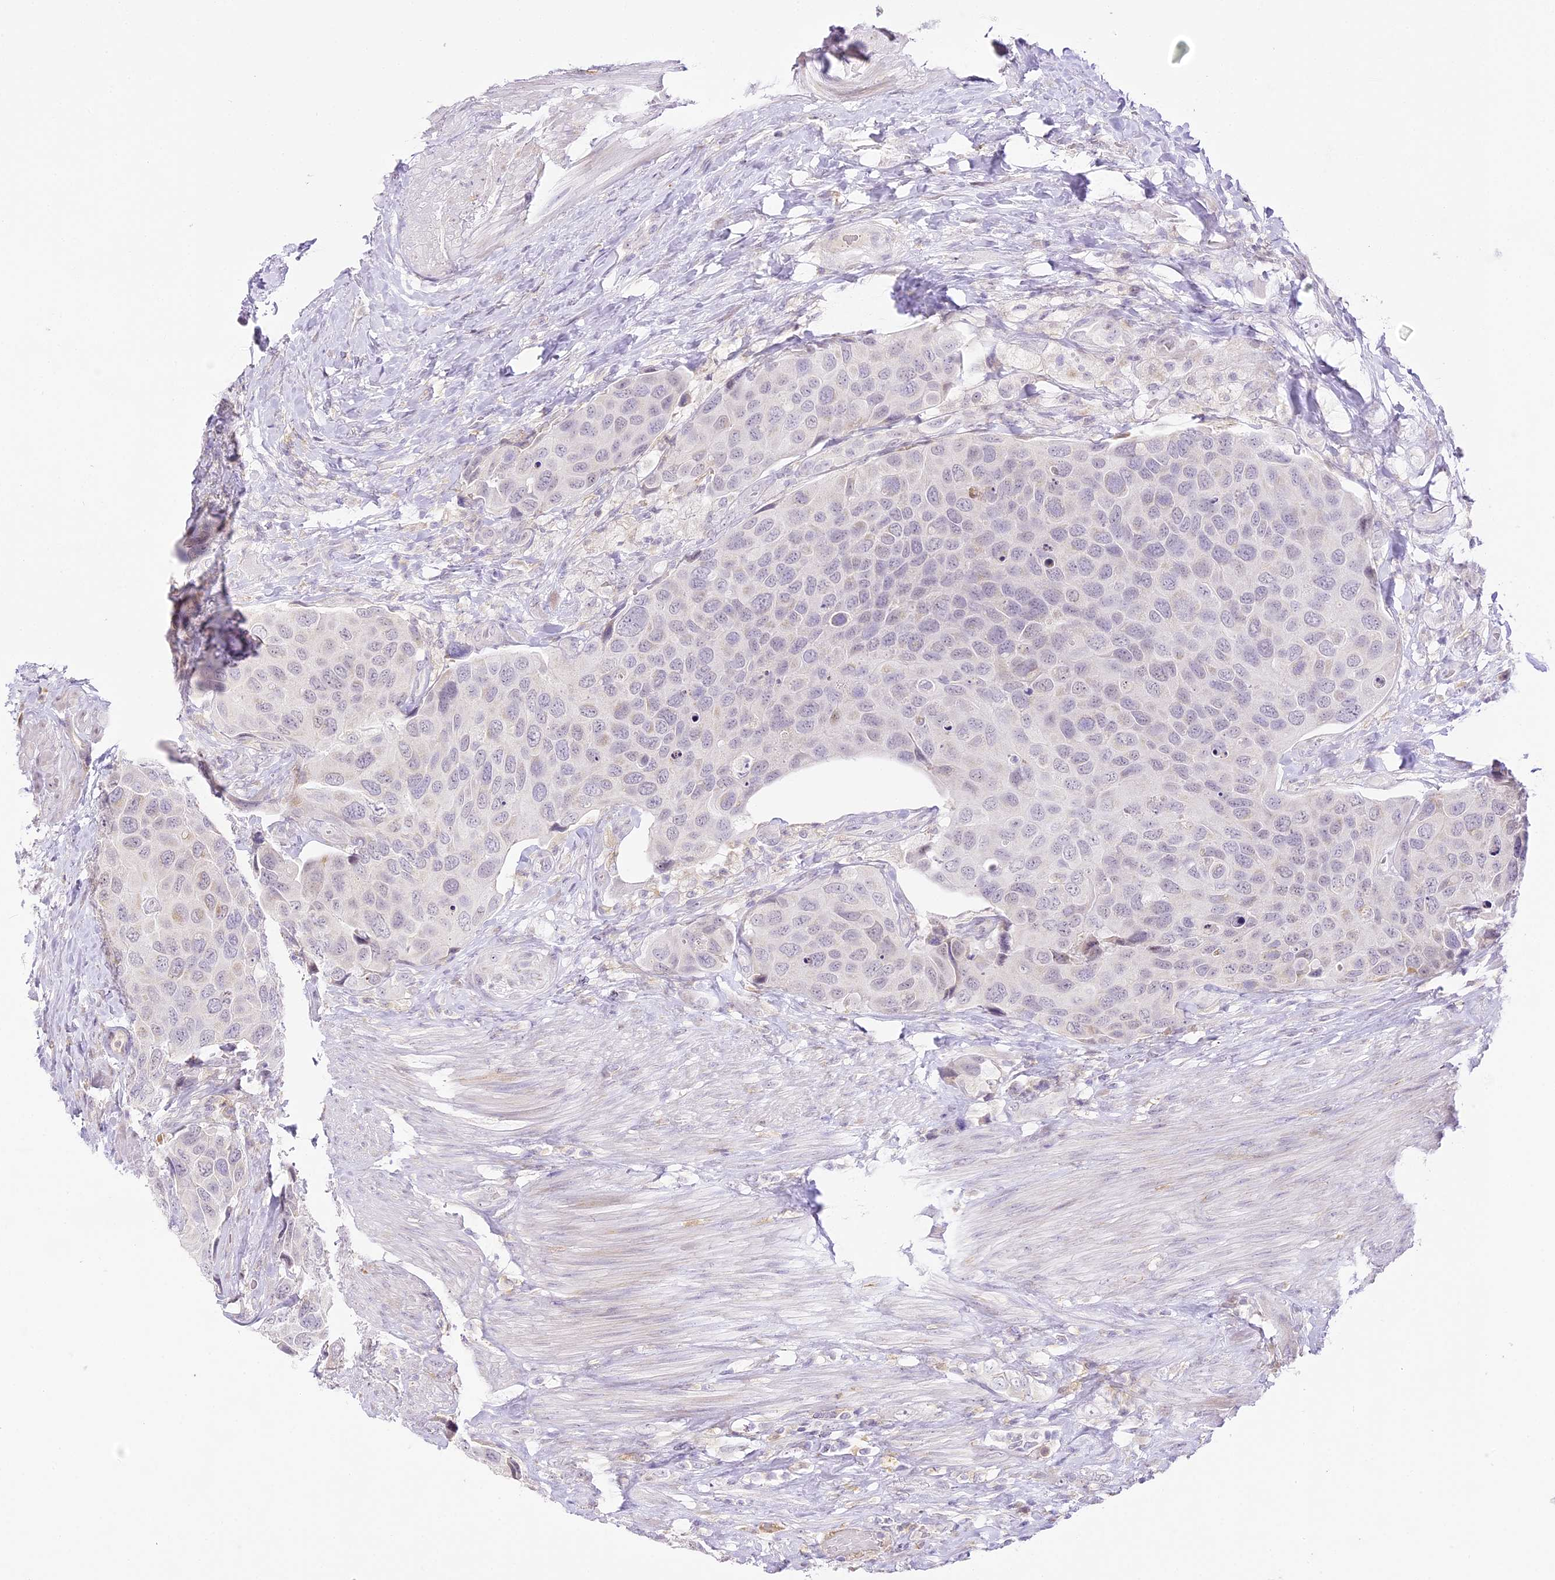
{"staining": {"intensity": "negative", "quantity": "none", "location": "none"}, "tissue": "urothelial cancer", "cell_type": "Tumor cells", "image_type": "cancer", "snomed": [{"axis": "morphology", "description": "Urothelial carcinoma, High grade"}, {"axis": "topography", "description": "Urinary bladder"}], "caption": "Protein analysis of urothelial cancer reveals no significant expression in tumor cells.", "gene": "CCDC30", "patient": {"sex": "male", "age": 74}}